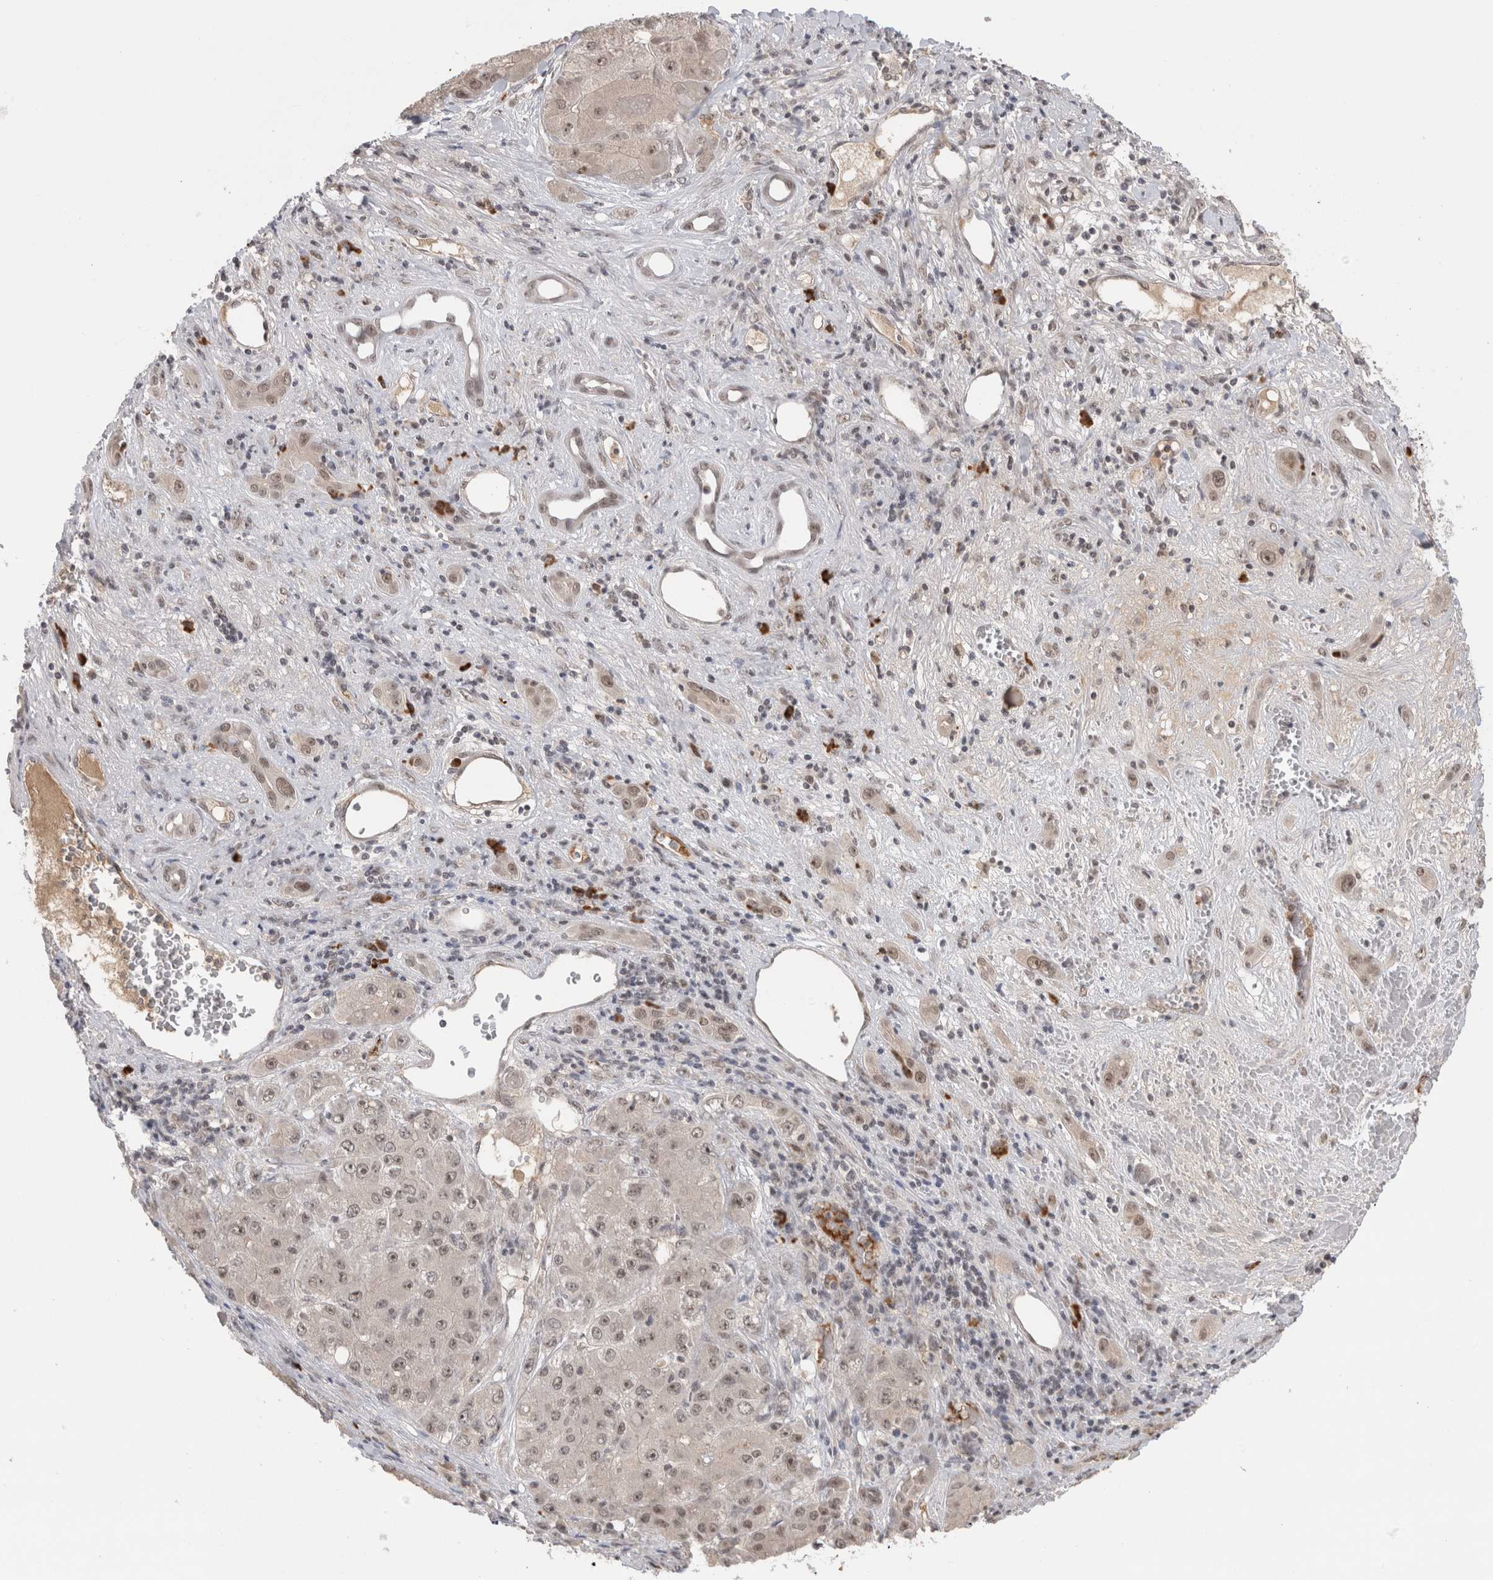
{"staining": {"intensity": "moderate", "quantity": ">75%", "location": "cytoplasmic/membranous,nuclear"}, "tissue": "liver cancer", "cell_type": "Tumor cells", "image_type": "cancer", "snomed": [{"axis": "morphology", "description": "Carcinoma, Hepatocellular, NOS"}, {"axis": "topography", "description": "Liver"}], "caption": "This image exhibits immunohistochemistry staining of human liver cancer, with medium moderate cytoplasmic/membranous and nuclear positivity in about >75% of tumor cells.", "gene": "ZNF24", "patient": {"sex": "female", "age": 73}}